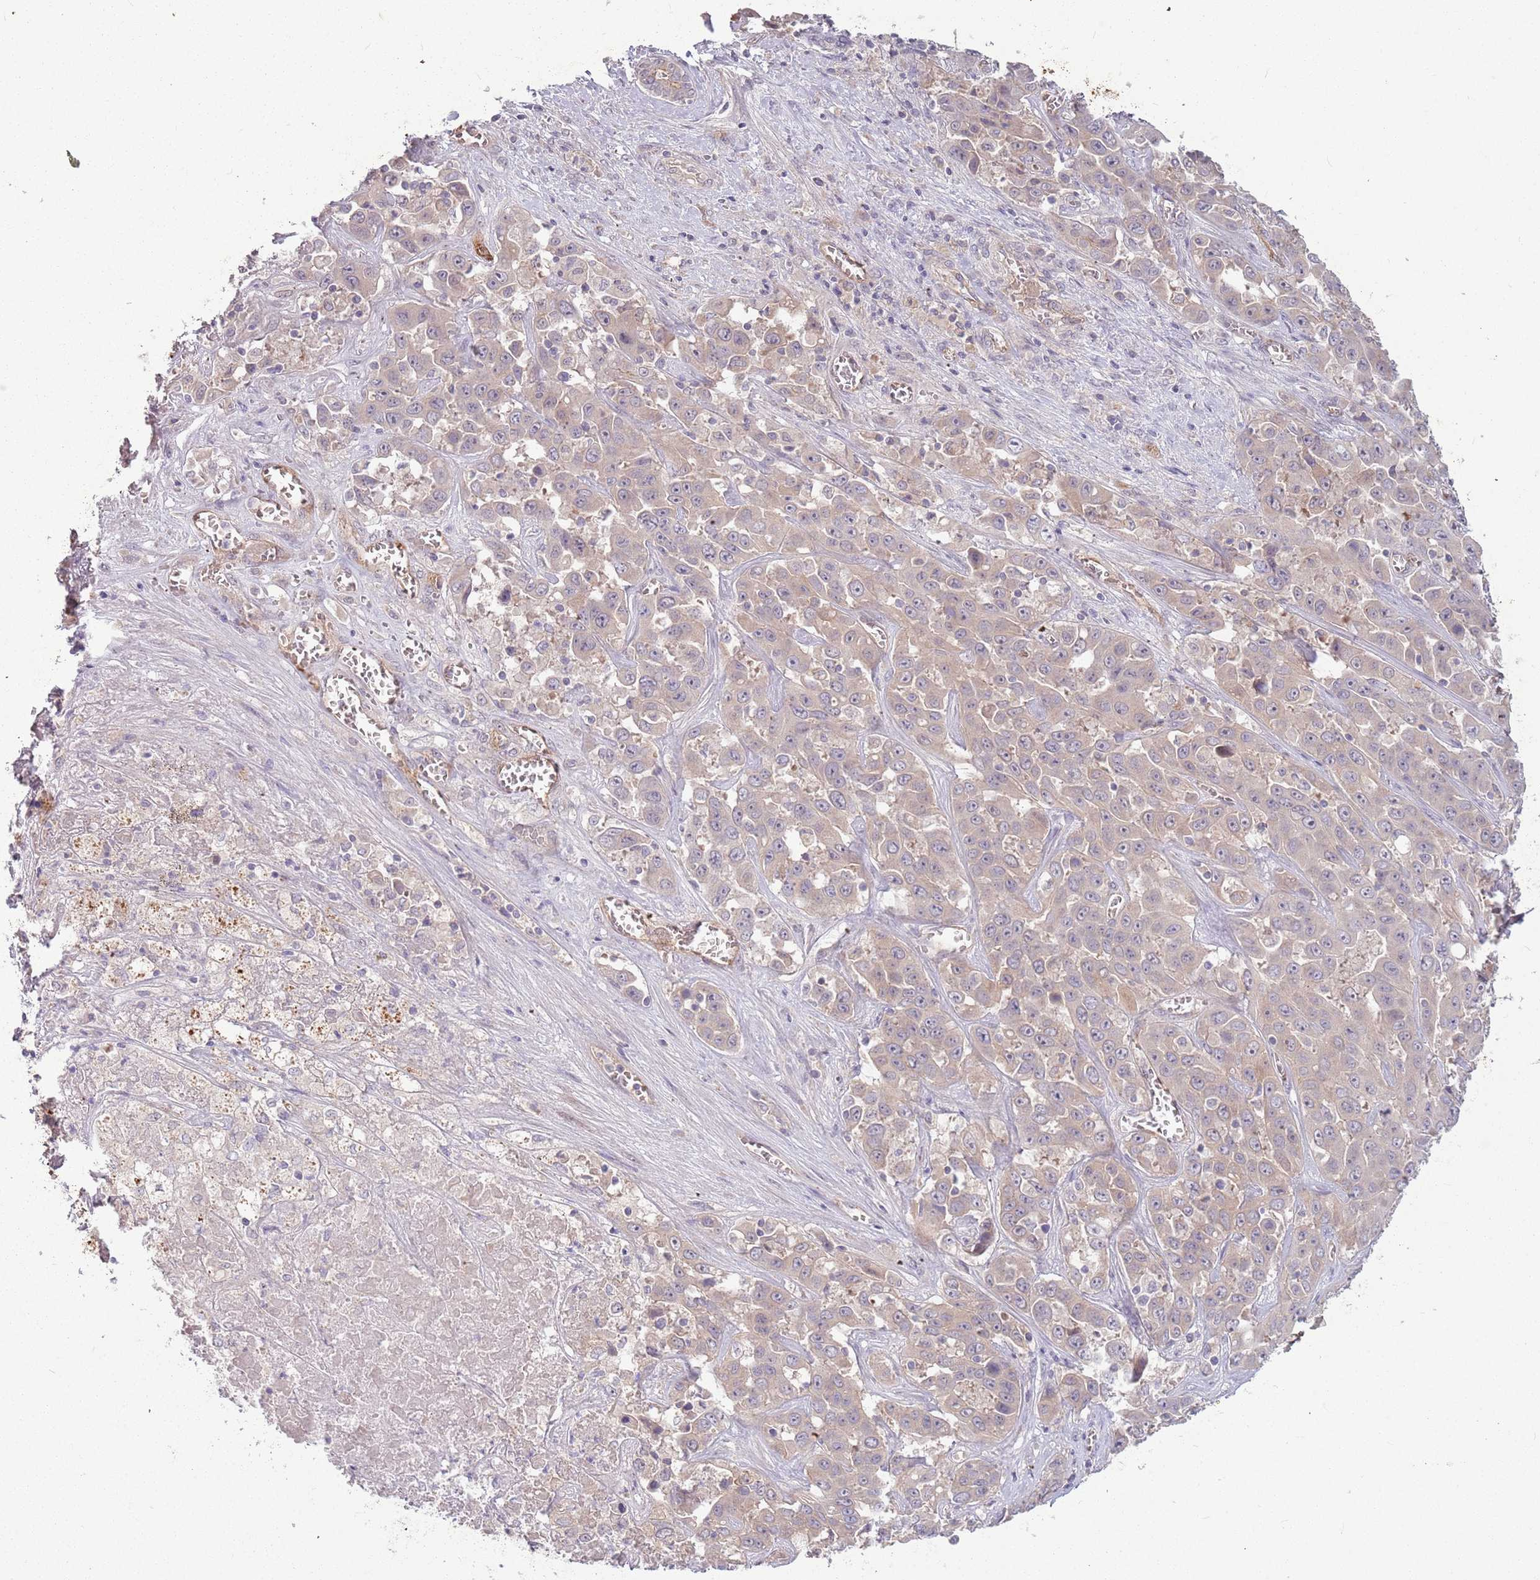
{"staining": {"intensity": "weak", "quantity": "<25%", "location": "cytoplasmic/membranous"}, "tissue": "liver cancer", "cell_type": "Tumor cells", "image_type": "cancer", "snomed": [{"axis": "morphology", "description": "Cholangiocarcinoma"}, {"axis": "topography", "description": "Liver"}], "caption": "This is a photomicrograph of immunohistochemistry staining of cholangiocarcinoma (liver), which shows no expression in tumor cells.", "gene": "SAV1", "patient": {"sex": "female", "age": 52}}